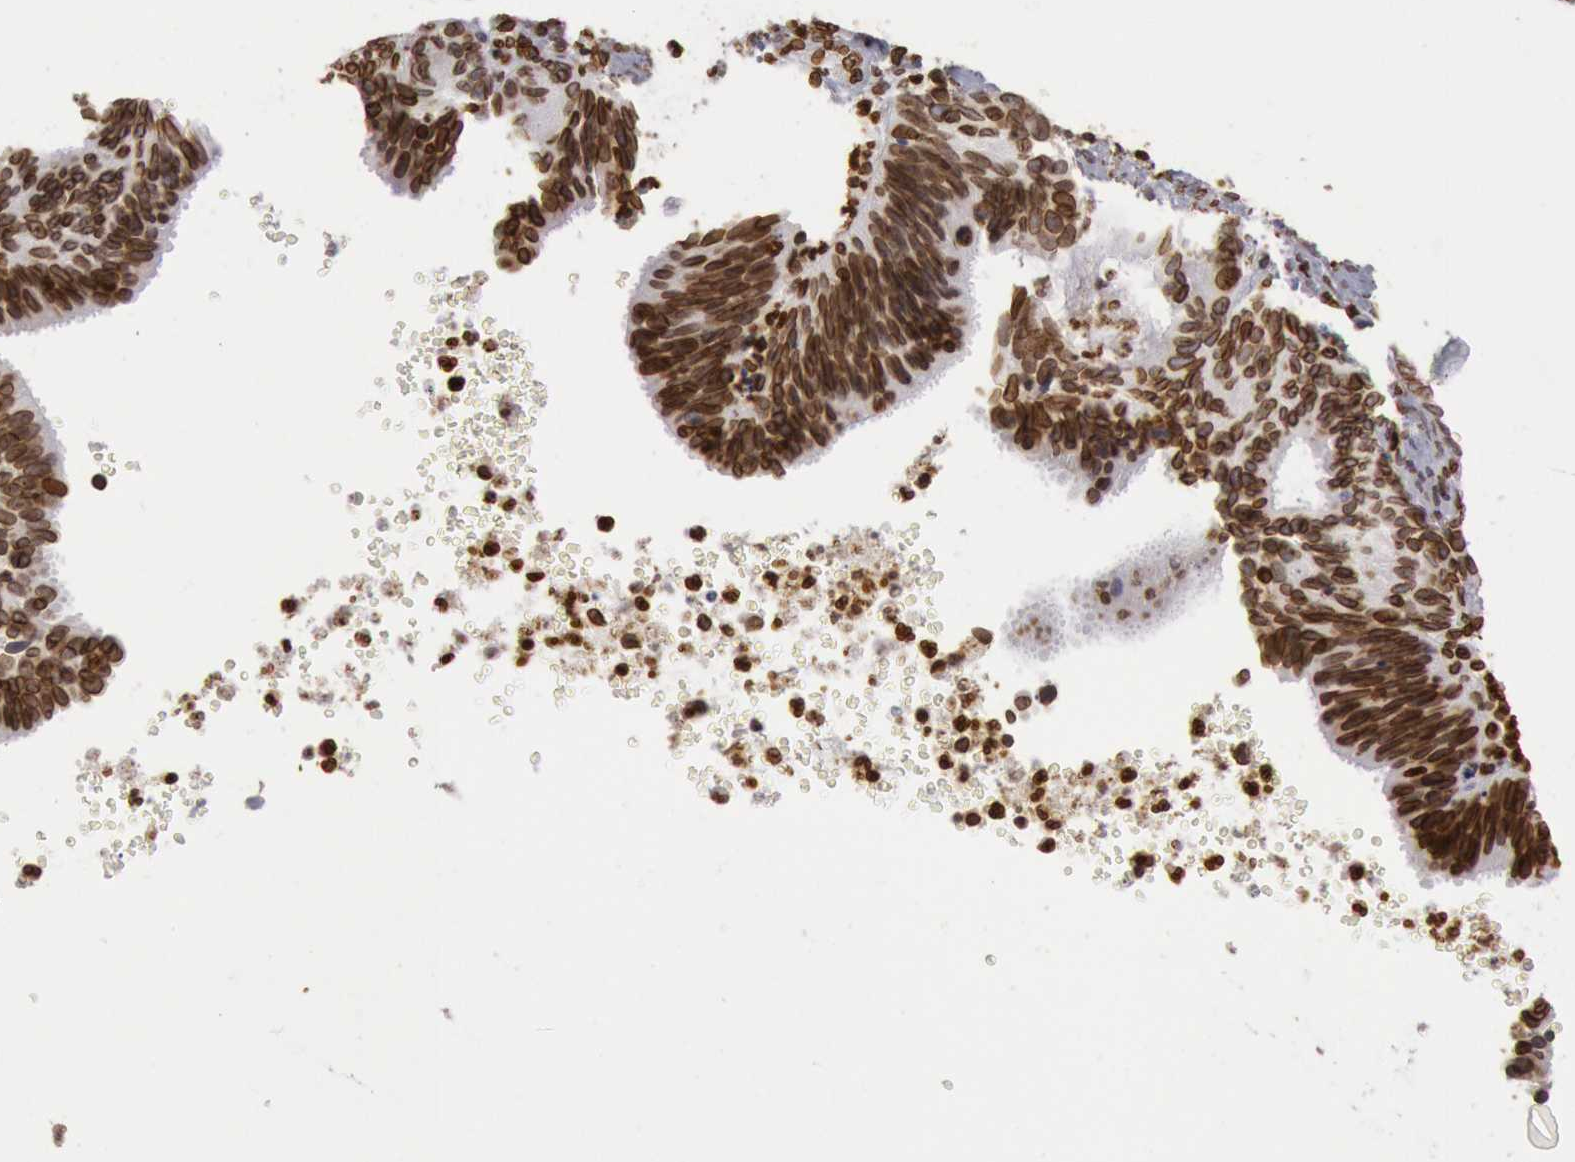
{"staining": {"intensity": "strong", "quantity": ">75%", "location": "nuclear"}, "tissue": "ovarian cancer", "cell_type": "Tumor cells", "image_type": "cancer", "snomed": [{"axis": "morphology", "description": "Carcinoma, endometroid"}, {"axis": "topography", "description": "Ovary"}], "caption": "Approximately >75% of tumor cells in human ovarian cancer show strong nuclear protein positivity as visualized by brown immunohistochemical staining.", "gene": "SUN2", "patient": {"sex": "female", "age": 52}}